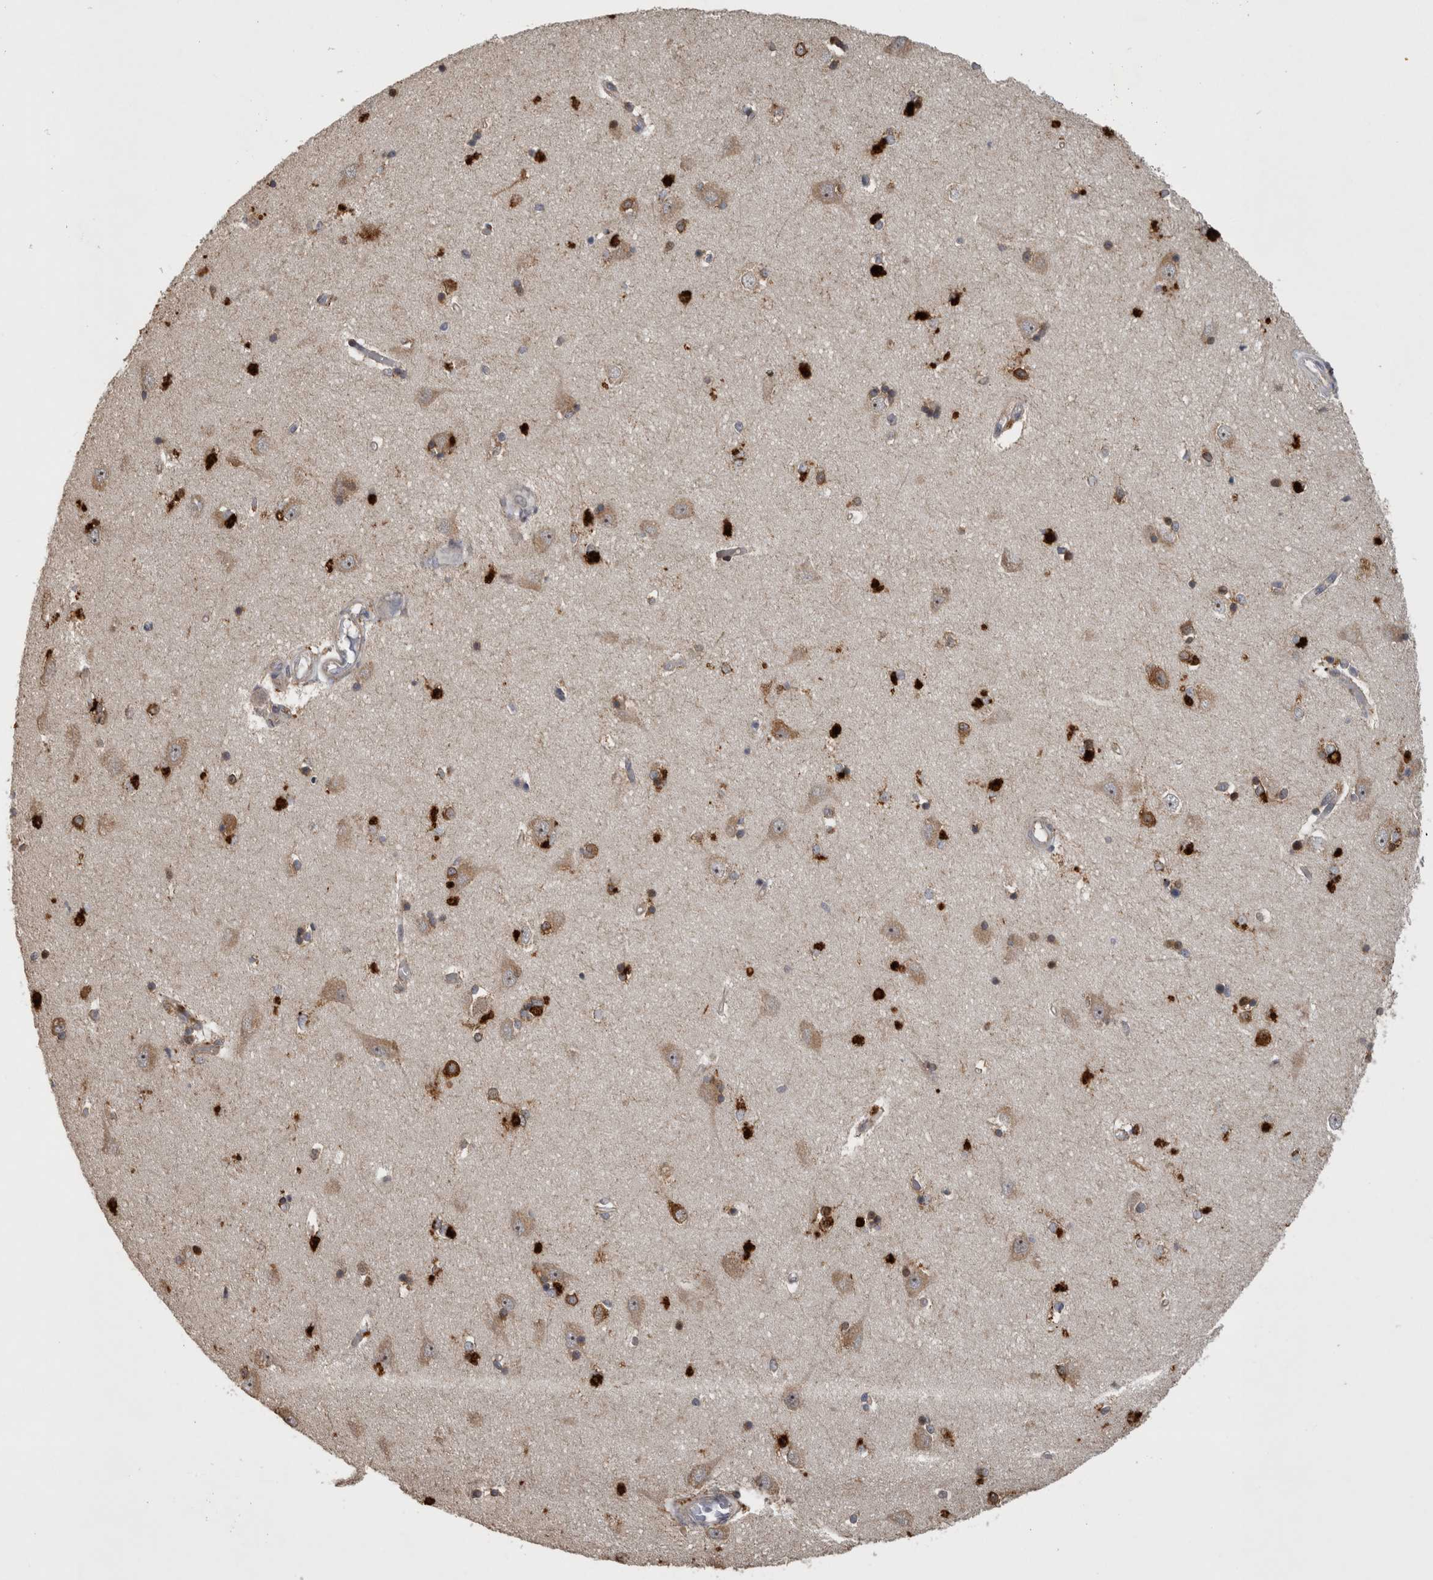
{"staining": {"intensity": "strong", "quantity": "<25%", "location": "cytoplasmic/membranous"}, "tissue": "hippocampus", "cell_type": "Glial cells", "image_type": "normal", "snomed": [{"axis": "morphology", "description": "Normal tissue, NOS"}, {"axis": "topography", "description": "Hippocampus"}], "caption": "Immunohistochemical staining of normal hippocampus displays strong cytoplasmic/membranous protein expression in about <25% of glial cells.", "gene": "ATXN2", "patient": {"sex": "male", "age": 45}}